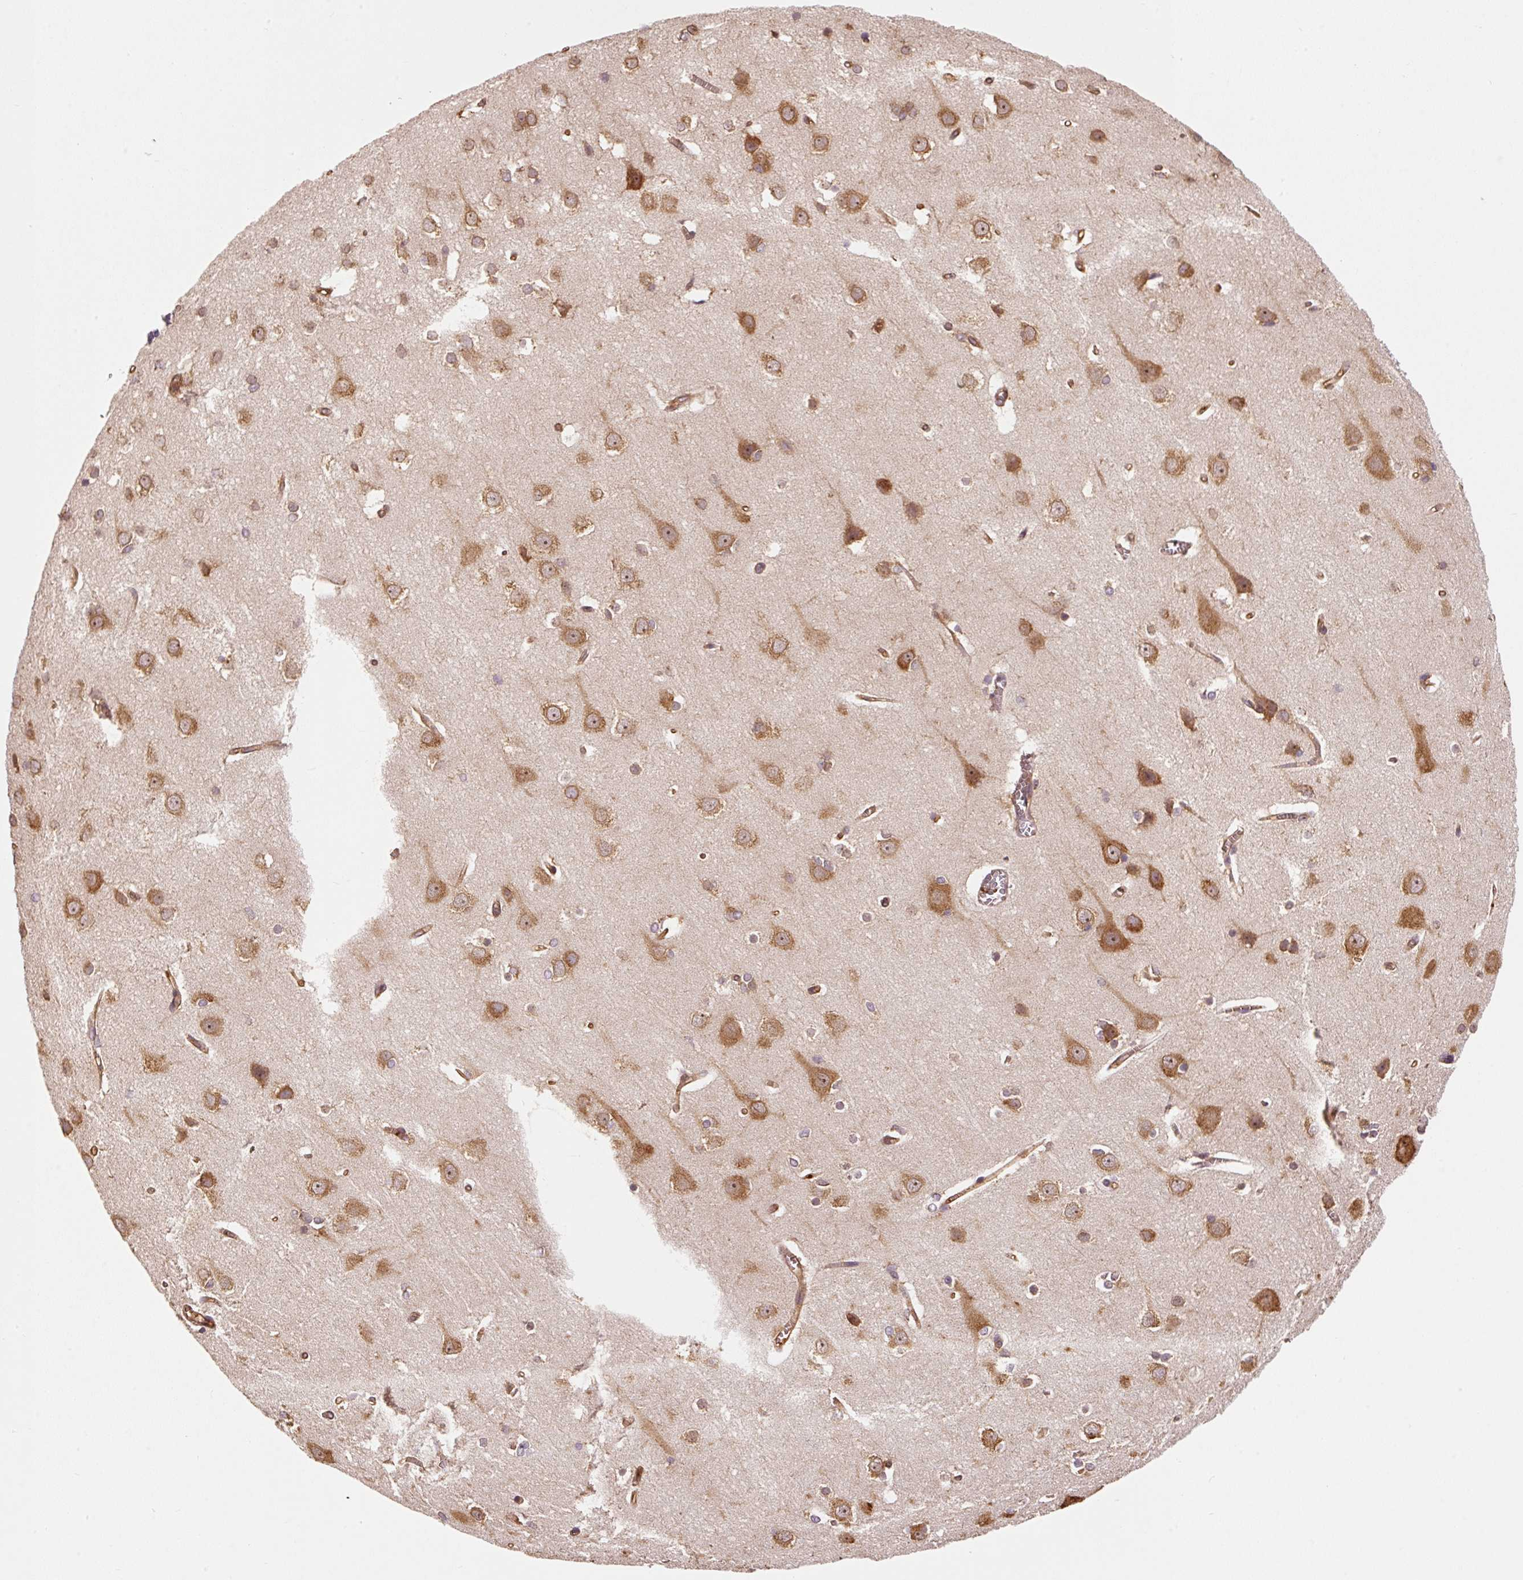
{"staining": {"intensity": "moderate", "quantity": ">75%", "location": "cytoplasmic/membranous"}, "tissue": "cerebral cortex", "cell_type": "Endothelial cells", "image_type": "normal", "snomed": [{"axis": "morphology", "description": "Normal tissue, NOS"}, {"axis": "topography", "description": "Cerebral cortex"}], "caption": "Unremarkable cerebral cortex displays moderate cytoplasmic/membranous expression in approximately >75% of endothelial cells, visualized by immunohistochemistry.", "gene": "EIF2S2", "patient": {"sex": "male", "age": 37}}